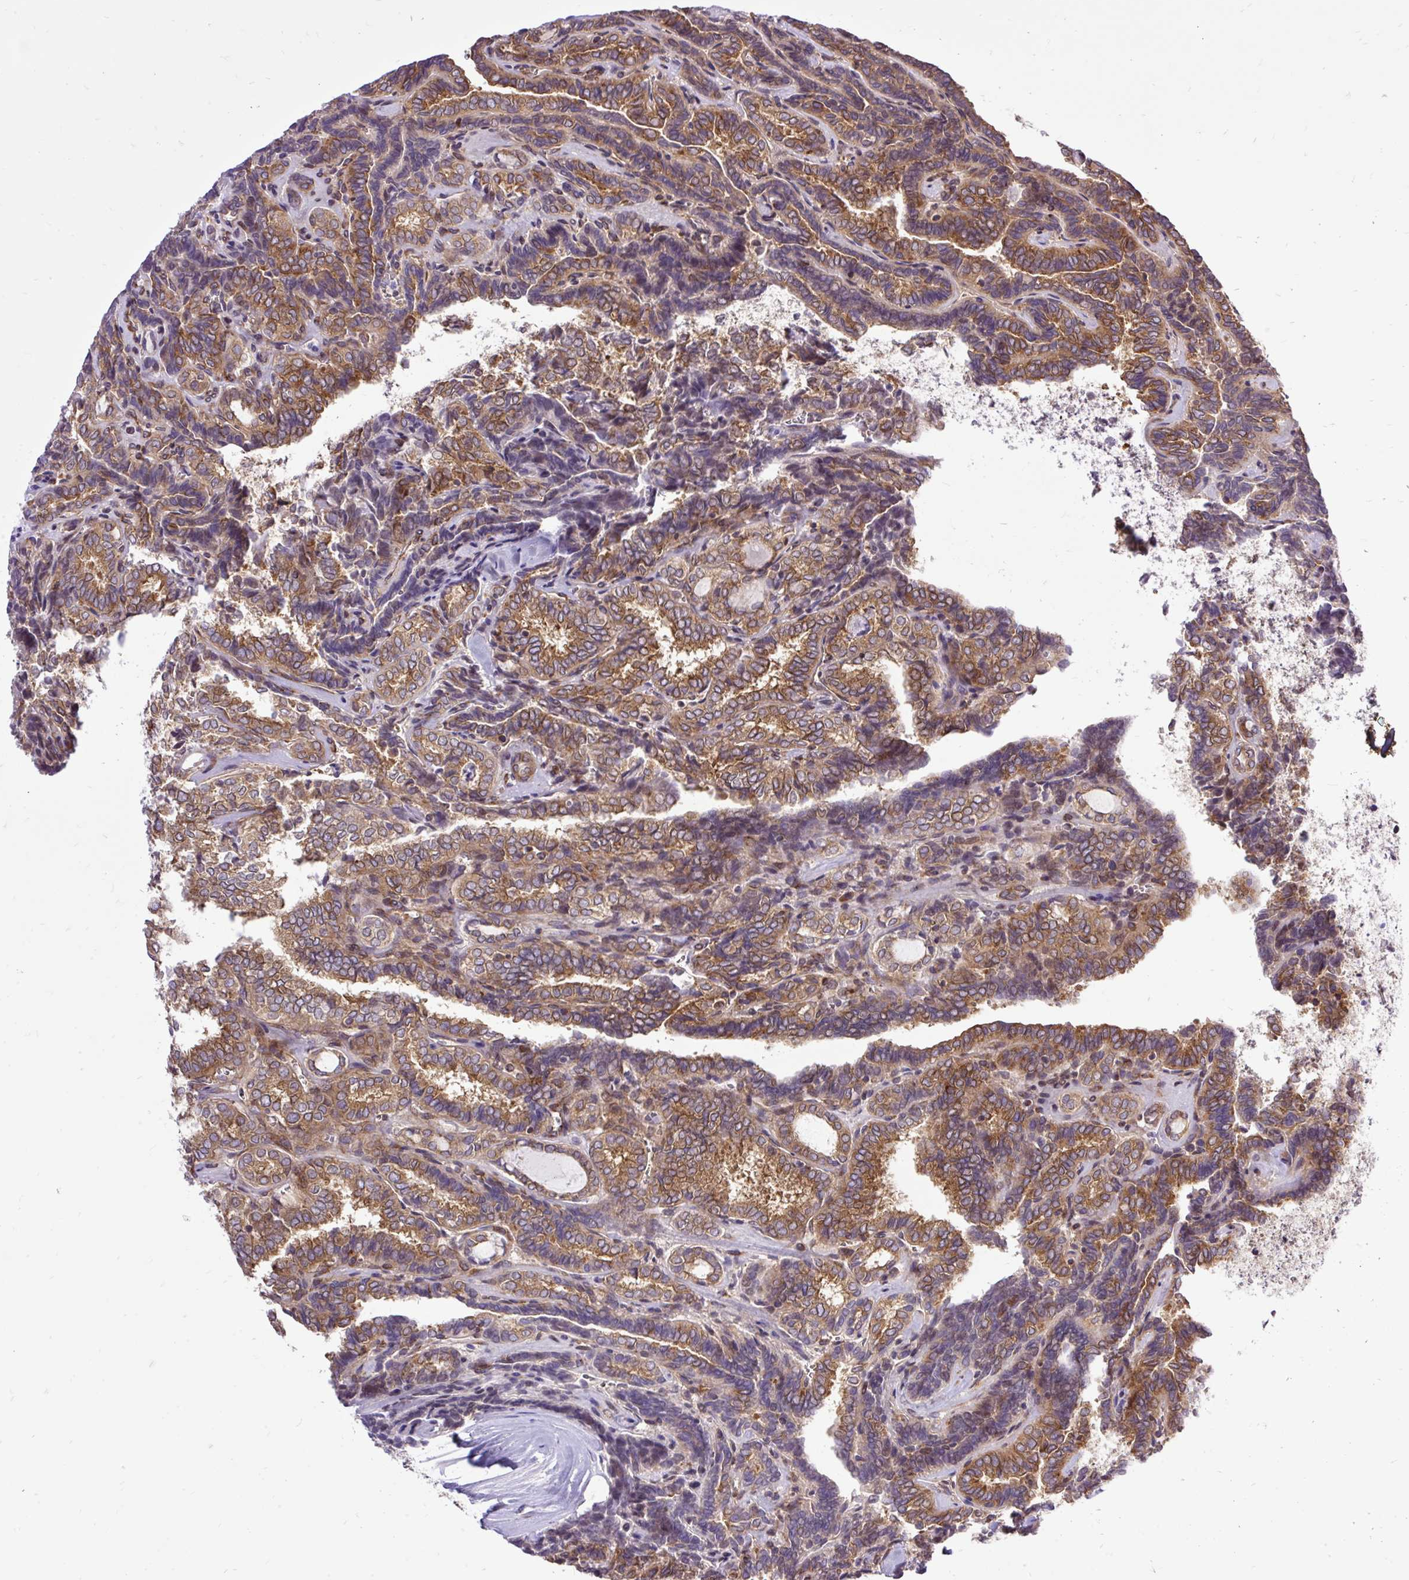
{"staining": {"intensity": "moderate", "quantity": ">75%", "location": "cytoplasmic/membranous"}, "tissue": "thyroid cancer", "cell_type": "Tumor cells", "image_type": "cancer", "snomed": [{"axis": "morphology", "description": "Papillary adenocarcinoma, NOS"}, {"axis": "topography", "description": "Thyroid gland"}], "caption": "Immunohistochemical staining of thyroid cancer (papillary adenocarcinoma) exhibits moderate cytoplasmic/membranous protein staining in about >75% of tumor cells.", "gene": "TRIM17", "patient": {"sex": "female", "age": 30}}